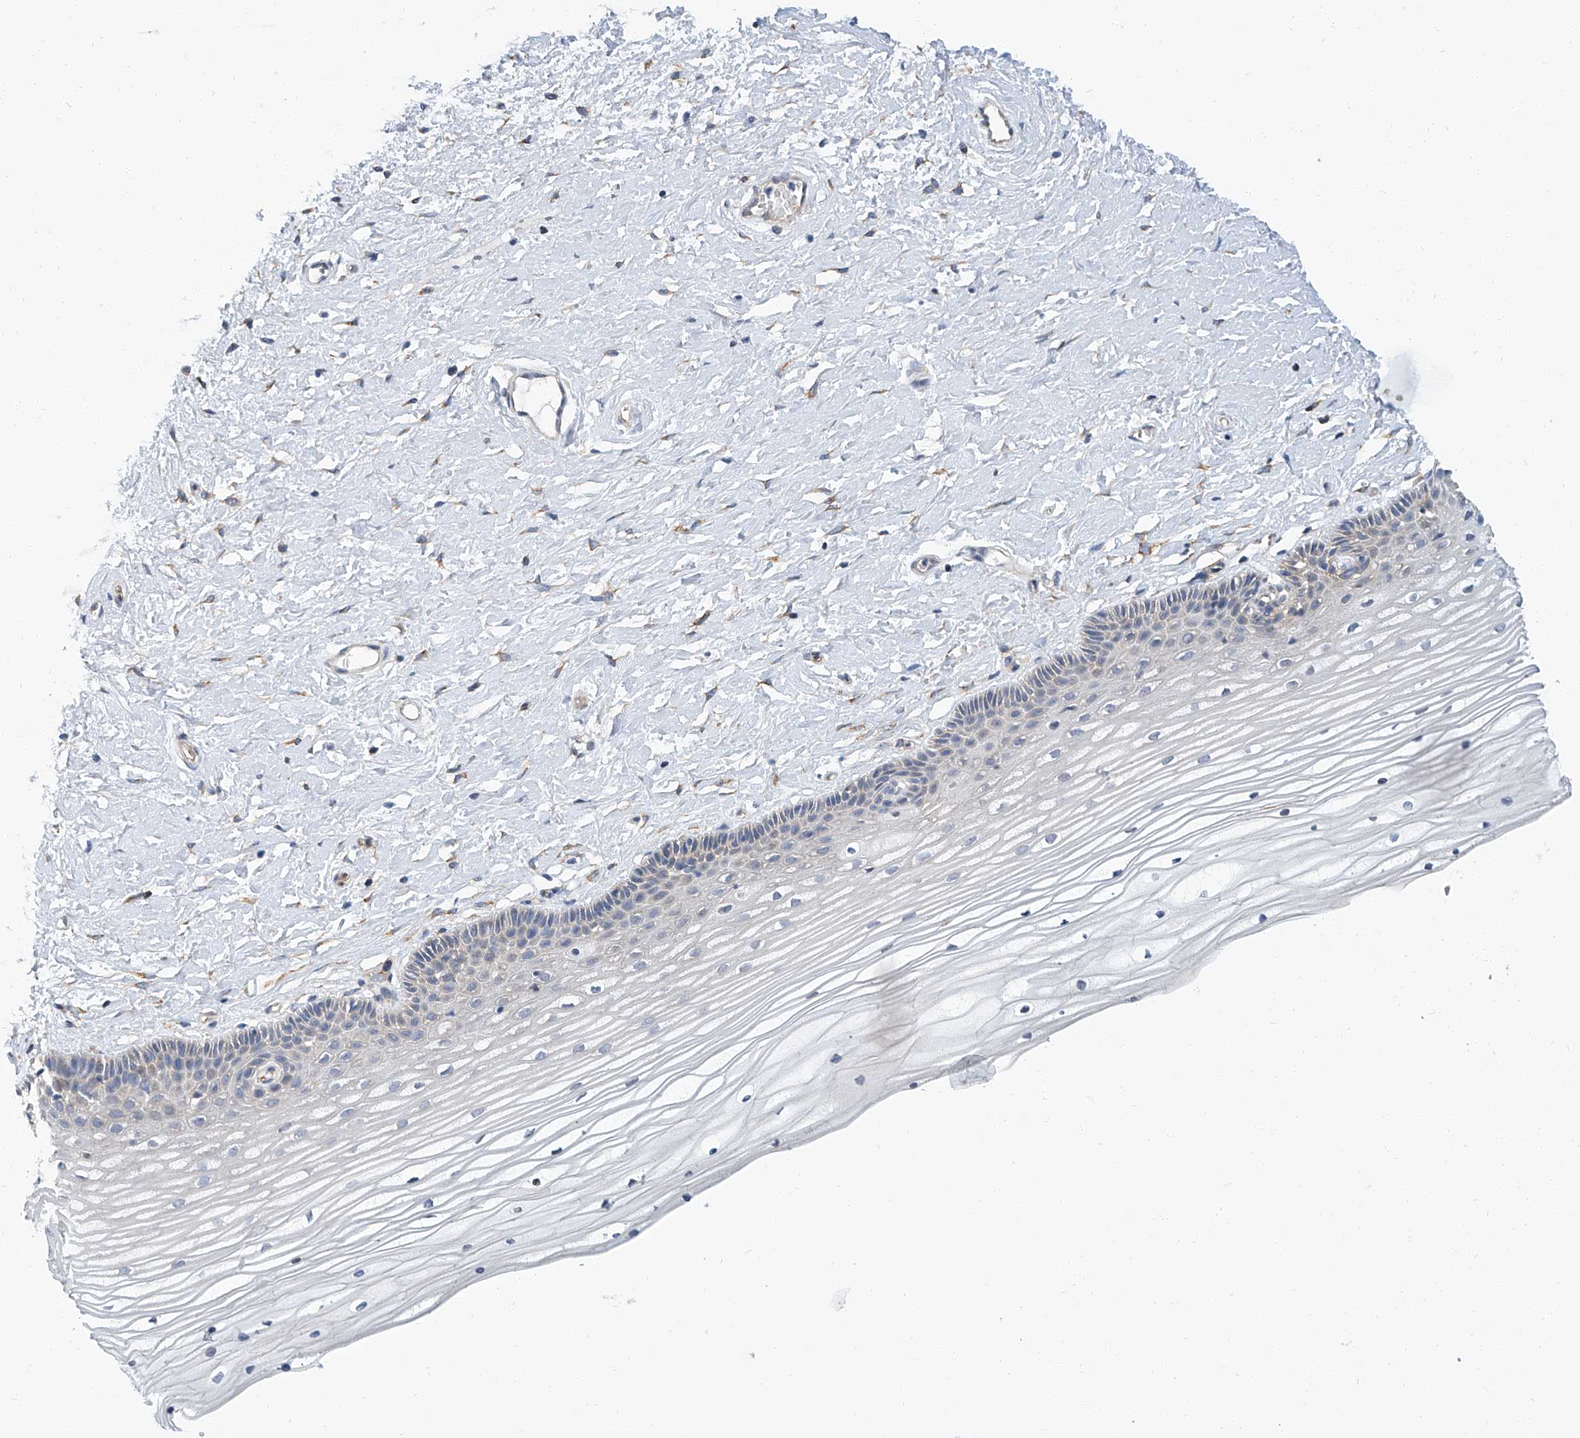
{"staining": {"intensity": "negative", "quantity": "none", "location": "none"}, "tissue": "vagina", "cell_type": "Squamous epithelial cells", "image_type": "normal", "snomed": [{"axis": "morphology", "description": "Normal tissue, NOS"}, {"axis": "topography", "description": "Vagina"}, {"axis": "topography", "description": "Cervix"}], "caption": "Vagina was stained to show a protein in brown. There is no significant expression in squamous epithelial cells. Nuclei are stained in blue.", "gene": "PSMB10", "patient": {"sex": "female", "age": 40}}